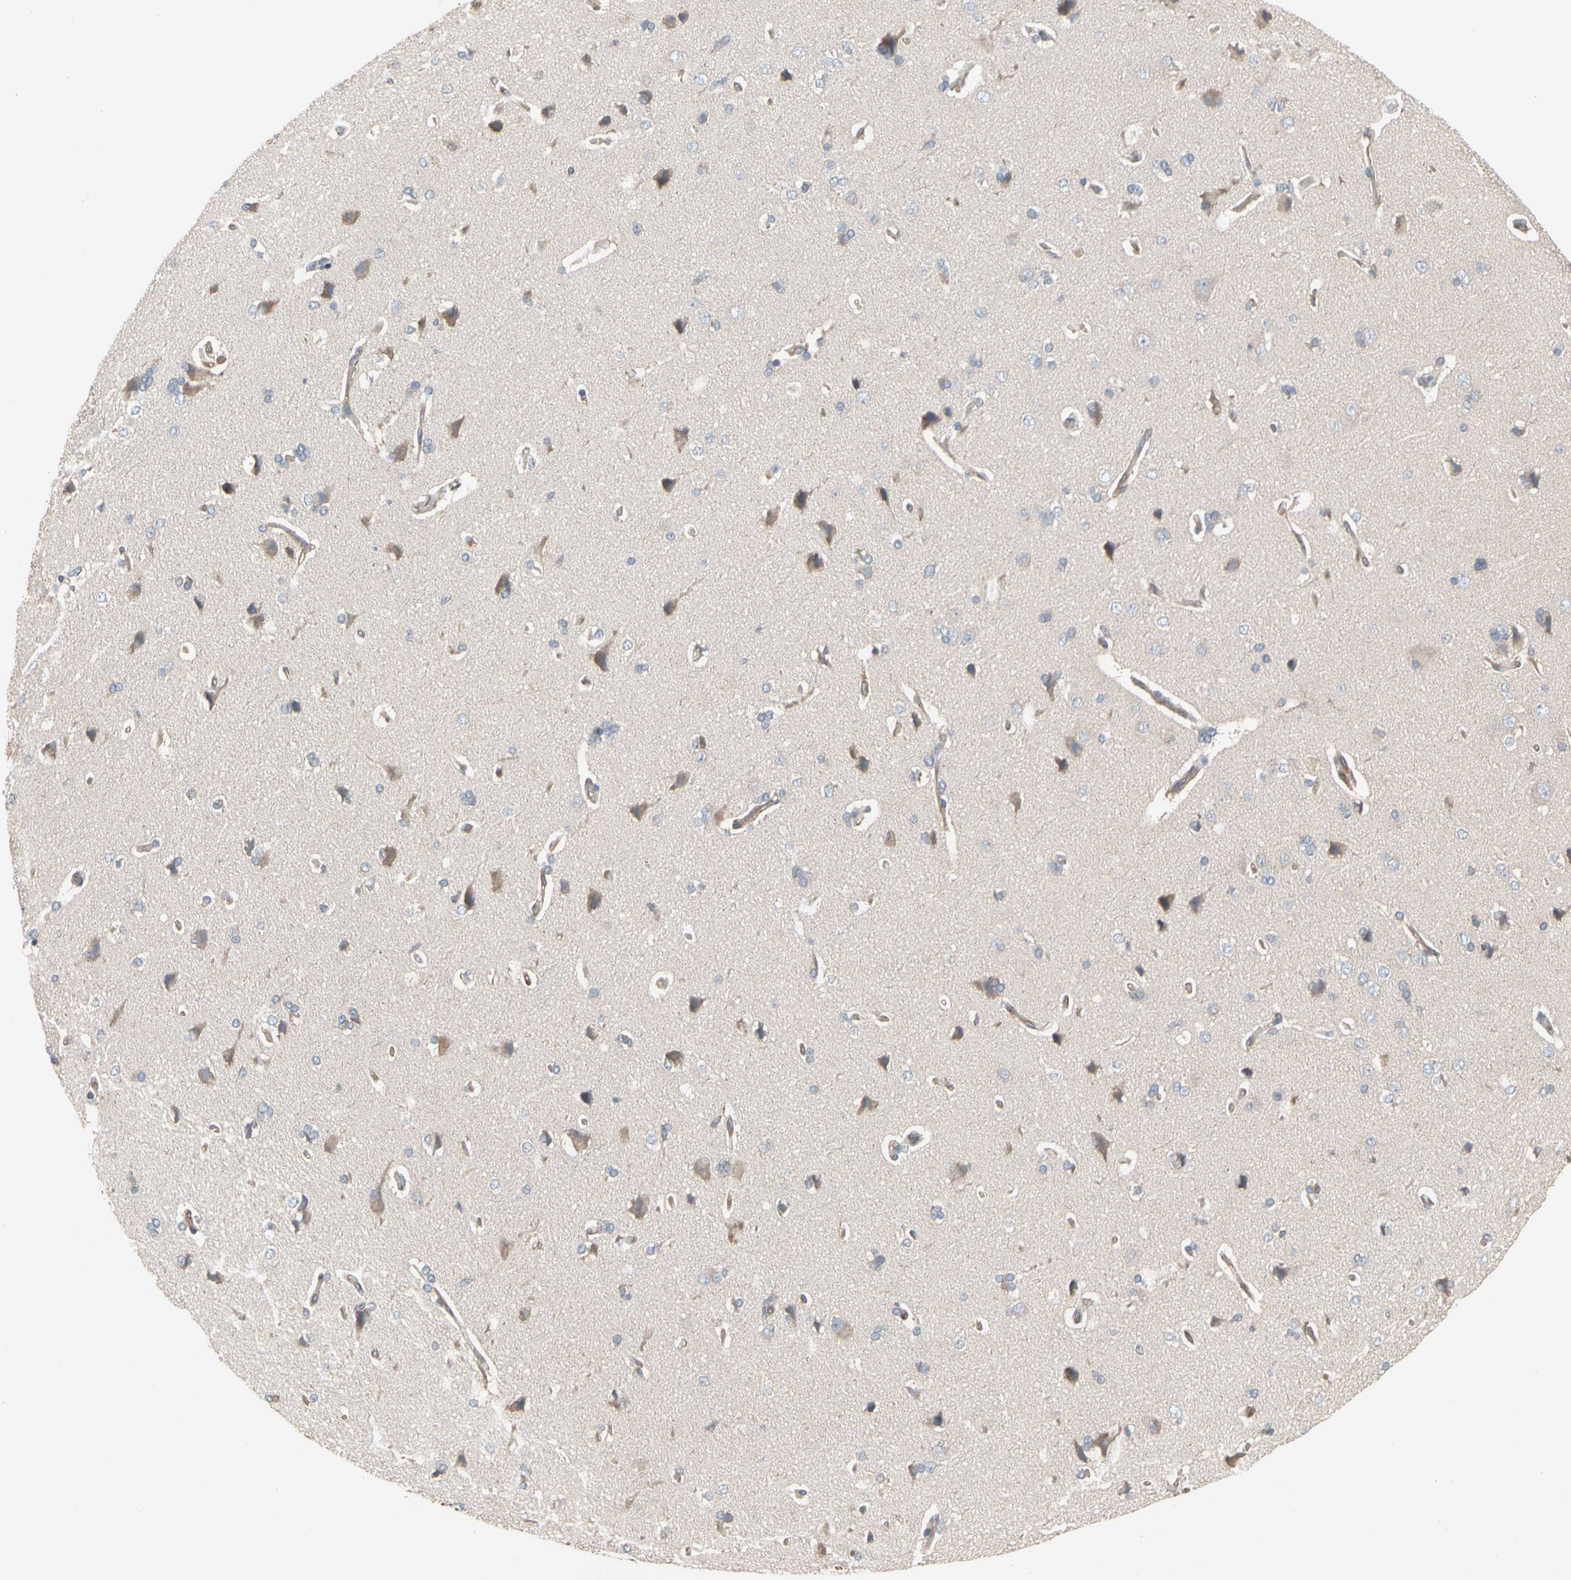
{"staining": {"intensity": "negative", "quantity": "none", "location": "none"}, "tissue": "cerebral cortex", "cell_type": "Endothelial cells", "image_type": "normal", "snomed": [{"axis": "morphology", "description": "Normal tissue, NOS"}, {"axis": "topography", "description": "Cerebral cortex"}], "caption": "Immunohistochemistry photomicrograph of normal human cerebral cortex stained for a protein (brown), which exhibits no expression in endothelial cells. (Immunohistochemistry (ihc), brightfield microscopy, high magnification).", "gene": "PDZK1", "patient": {"sex": "male", "age": 62}}